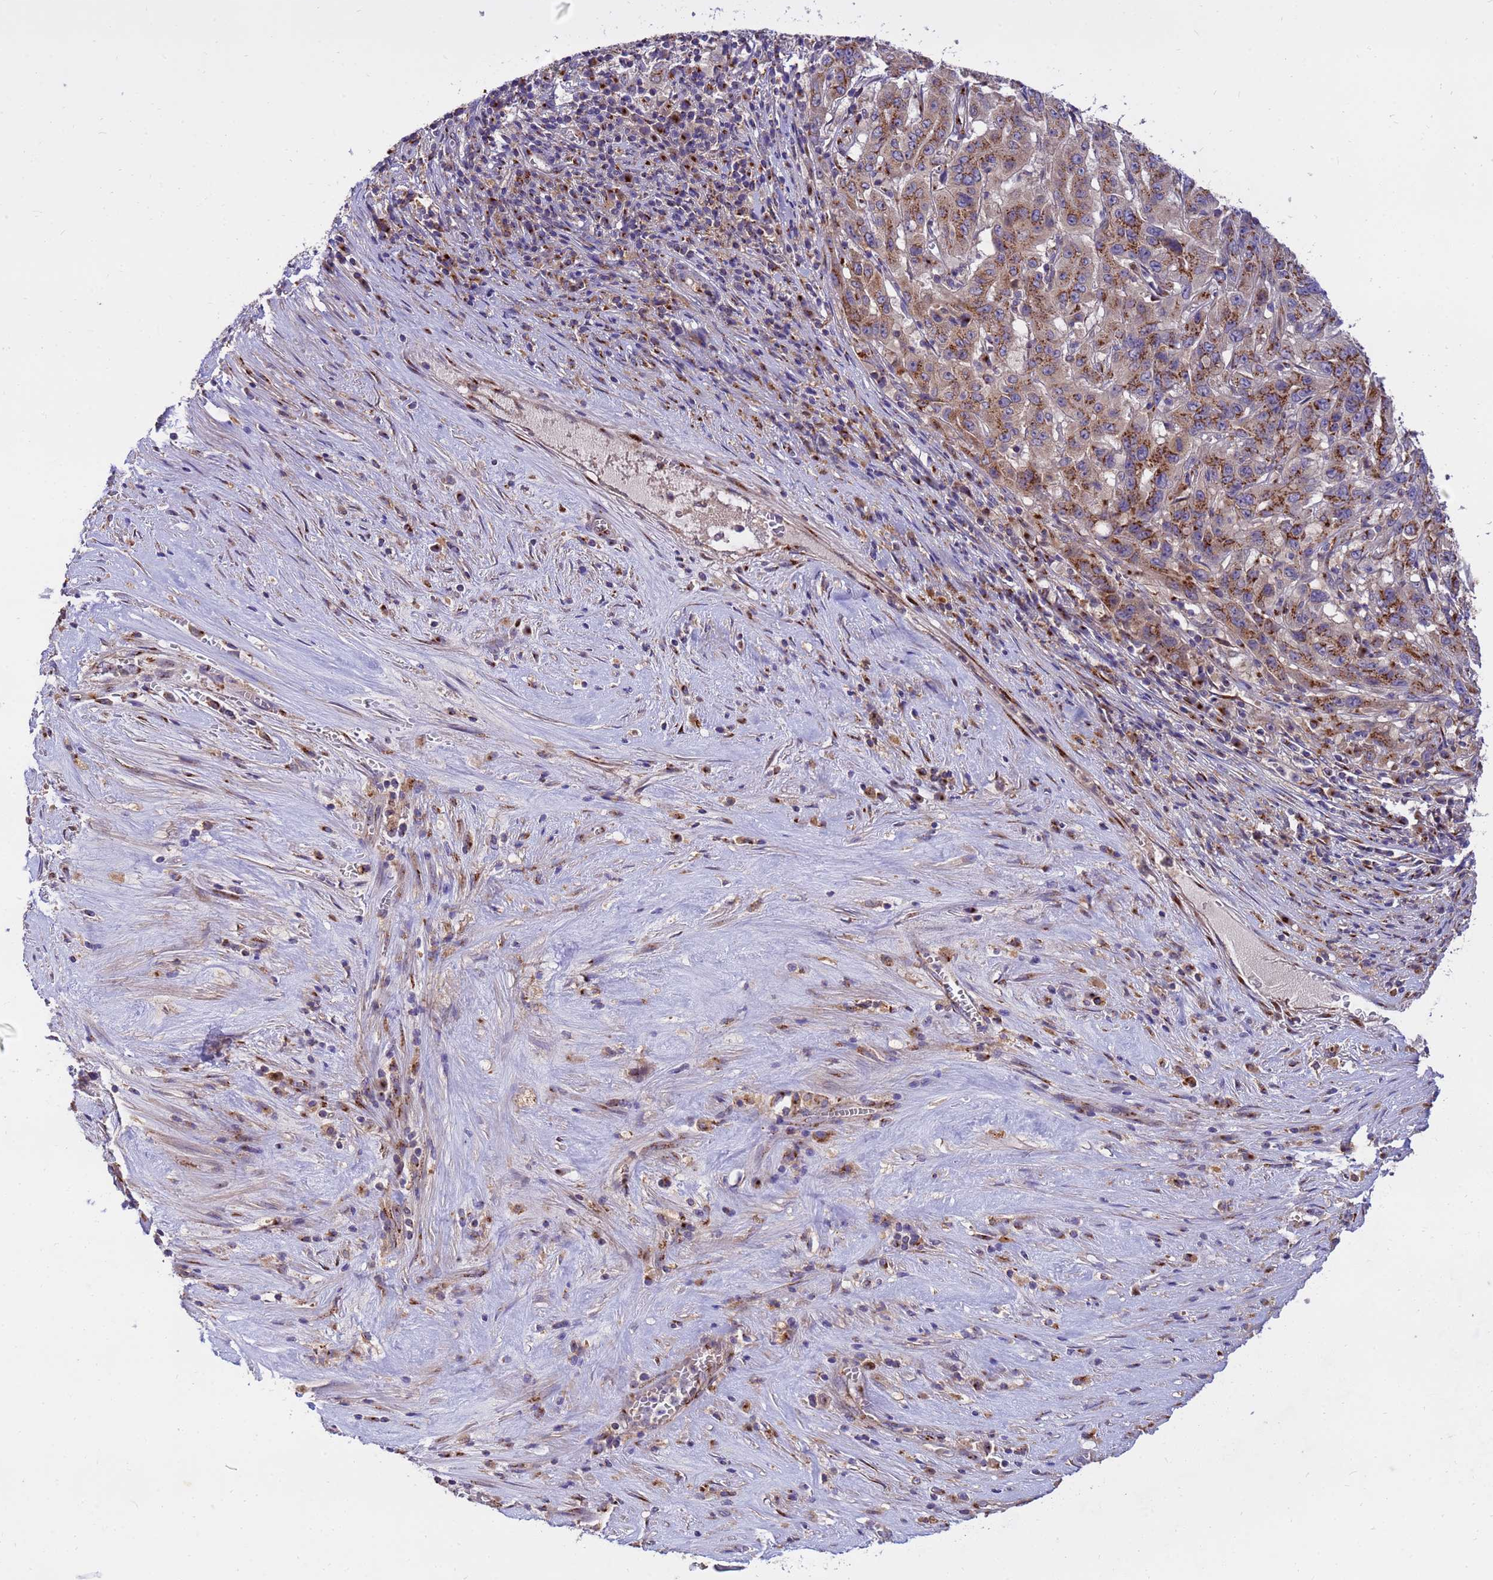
{"staining": {"intensity": "moderate", "quantity": ">75%", "location": "cytoplasmic/membranous"}, "tissue": "pancreatic cancer", "cell_type": "Tumor cells", "image_type": "cancer", "snomed": [{"axis": "morphology", "description": "Adenocarcinoma, NOS"}, {"axis": "topography", "description": "Pancreas"}], "caption": "Immunohistochemical staining of pancreatic adenocarcinoma shows medium levels of moderate cytoplasmic/membranous protein expression in approximately >75% of tumor cells.", "gene": "HPS3", "patient": {"sex": "male", "age": 63}}